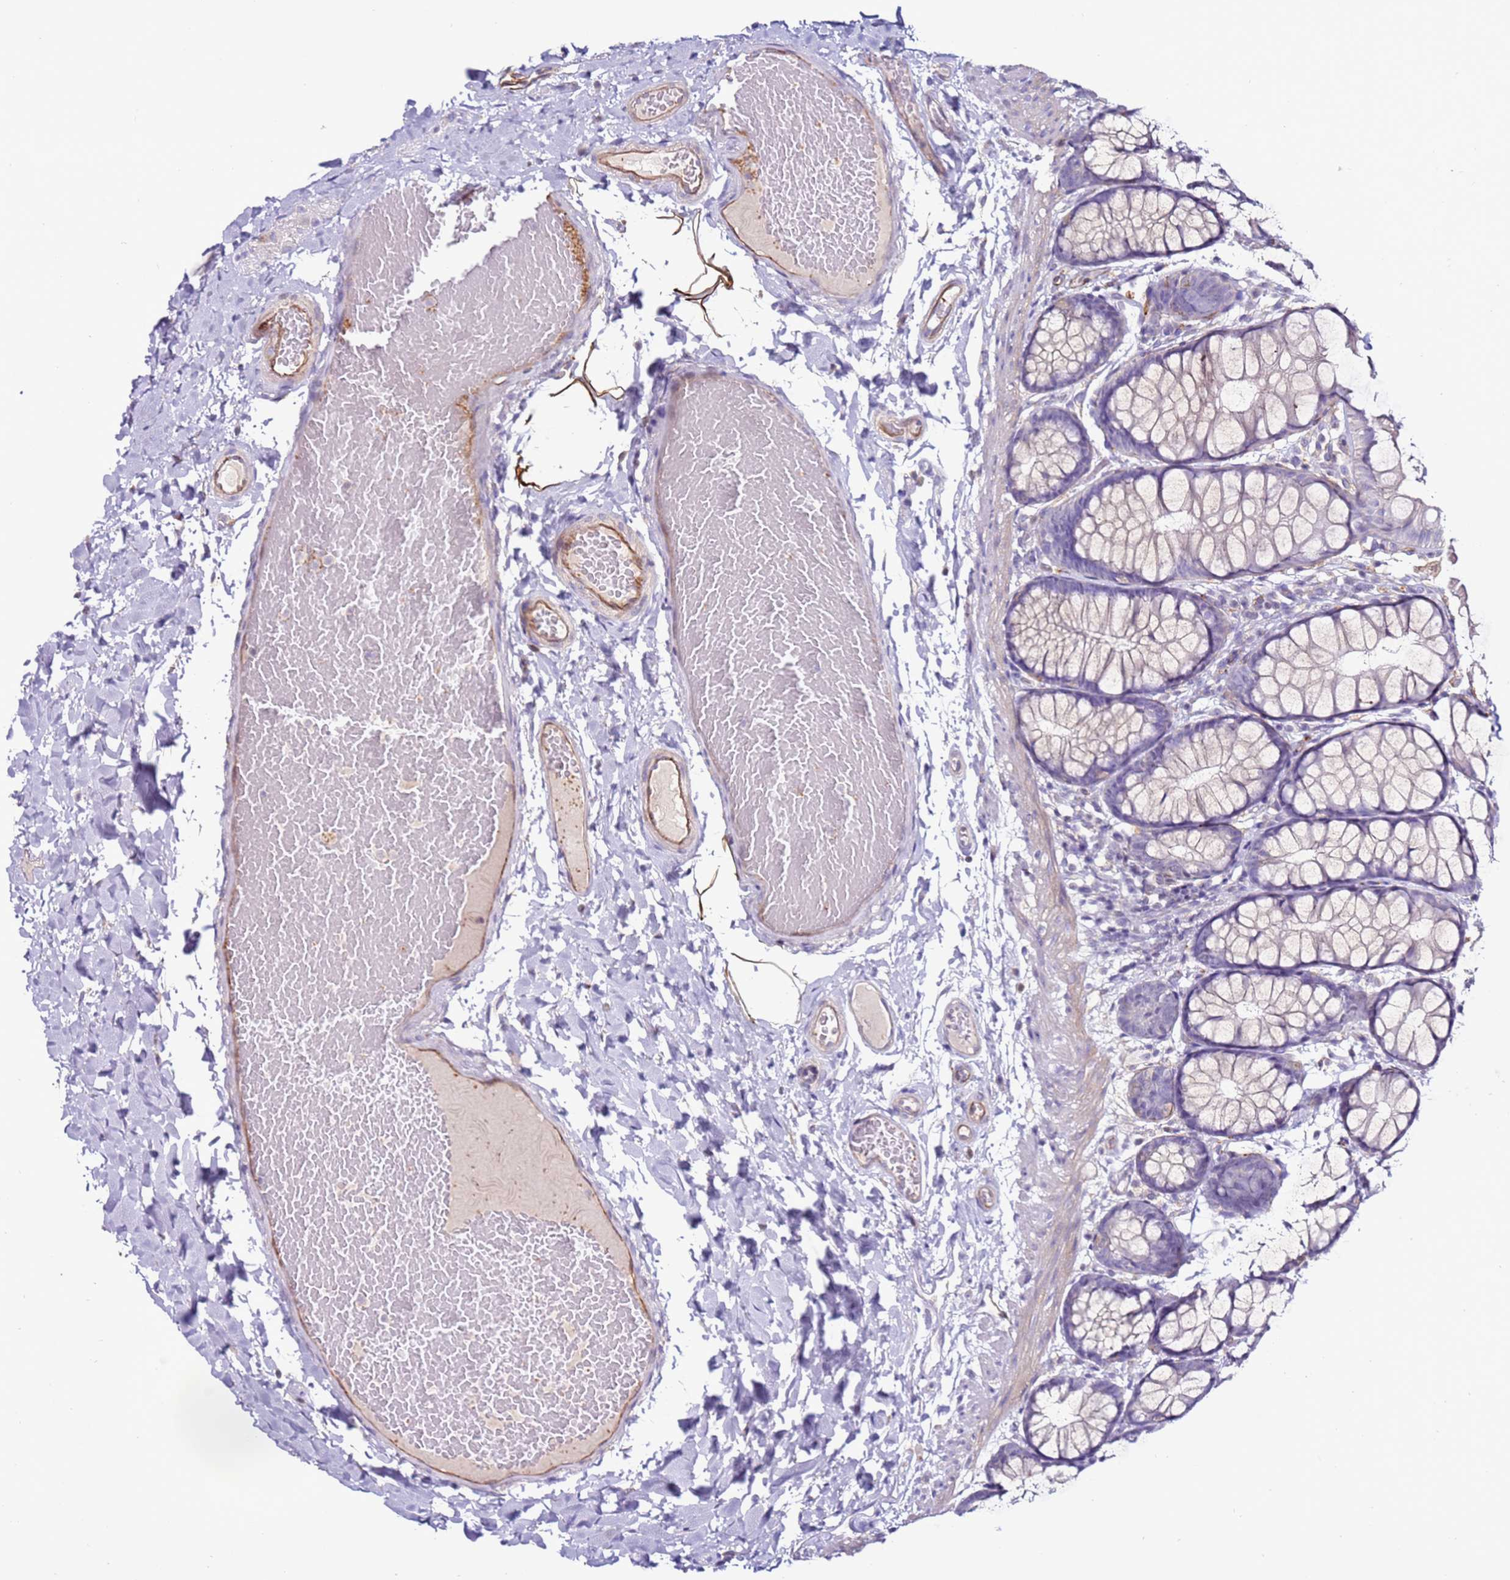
{"staining": {"intensity": "weak", "quantity": ">75%", "location": "cytoplasmic/membranous"}, "tissue": "colon", "cell_type": "Endothelial cells", "image_type": "normal", "snomed": [{"axis": "morphology", "description": "Normal tissue, NOS"}, {"axis": "topography", "description": "Colon"}], "caption": "This photomicrograph reveals benign colon stained with immunohistochemistry (IHC) to label a protein in brown. The cytoplasmic/membranous of endothelial cells show weak positivity for the protein. Nuclei are counter-stained blue.", "gene": "CLEC4M", "patient": {"sex": "male", "age": 47}}